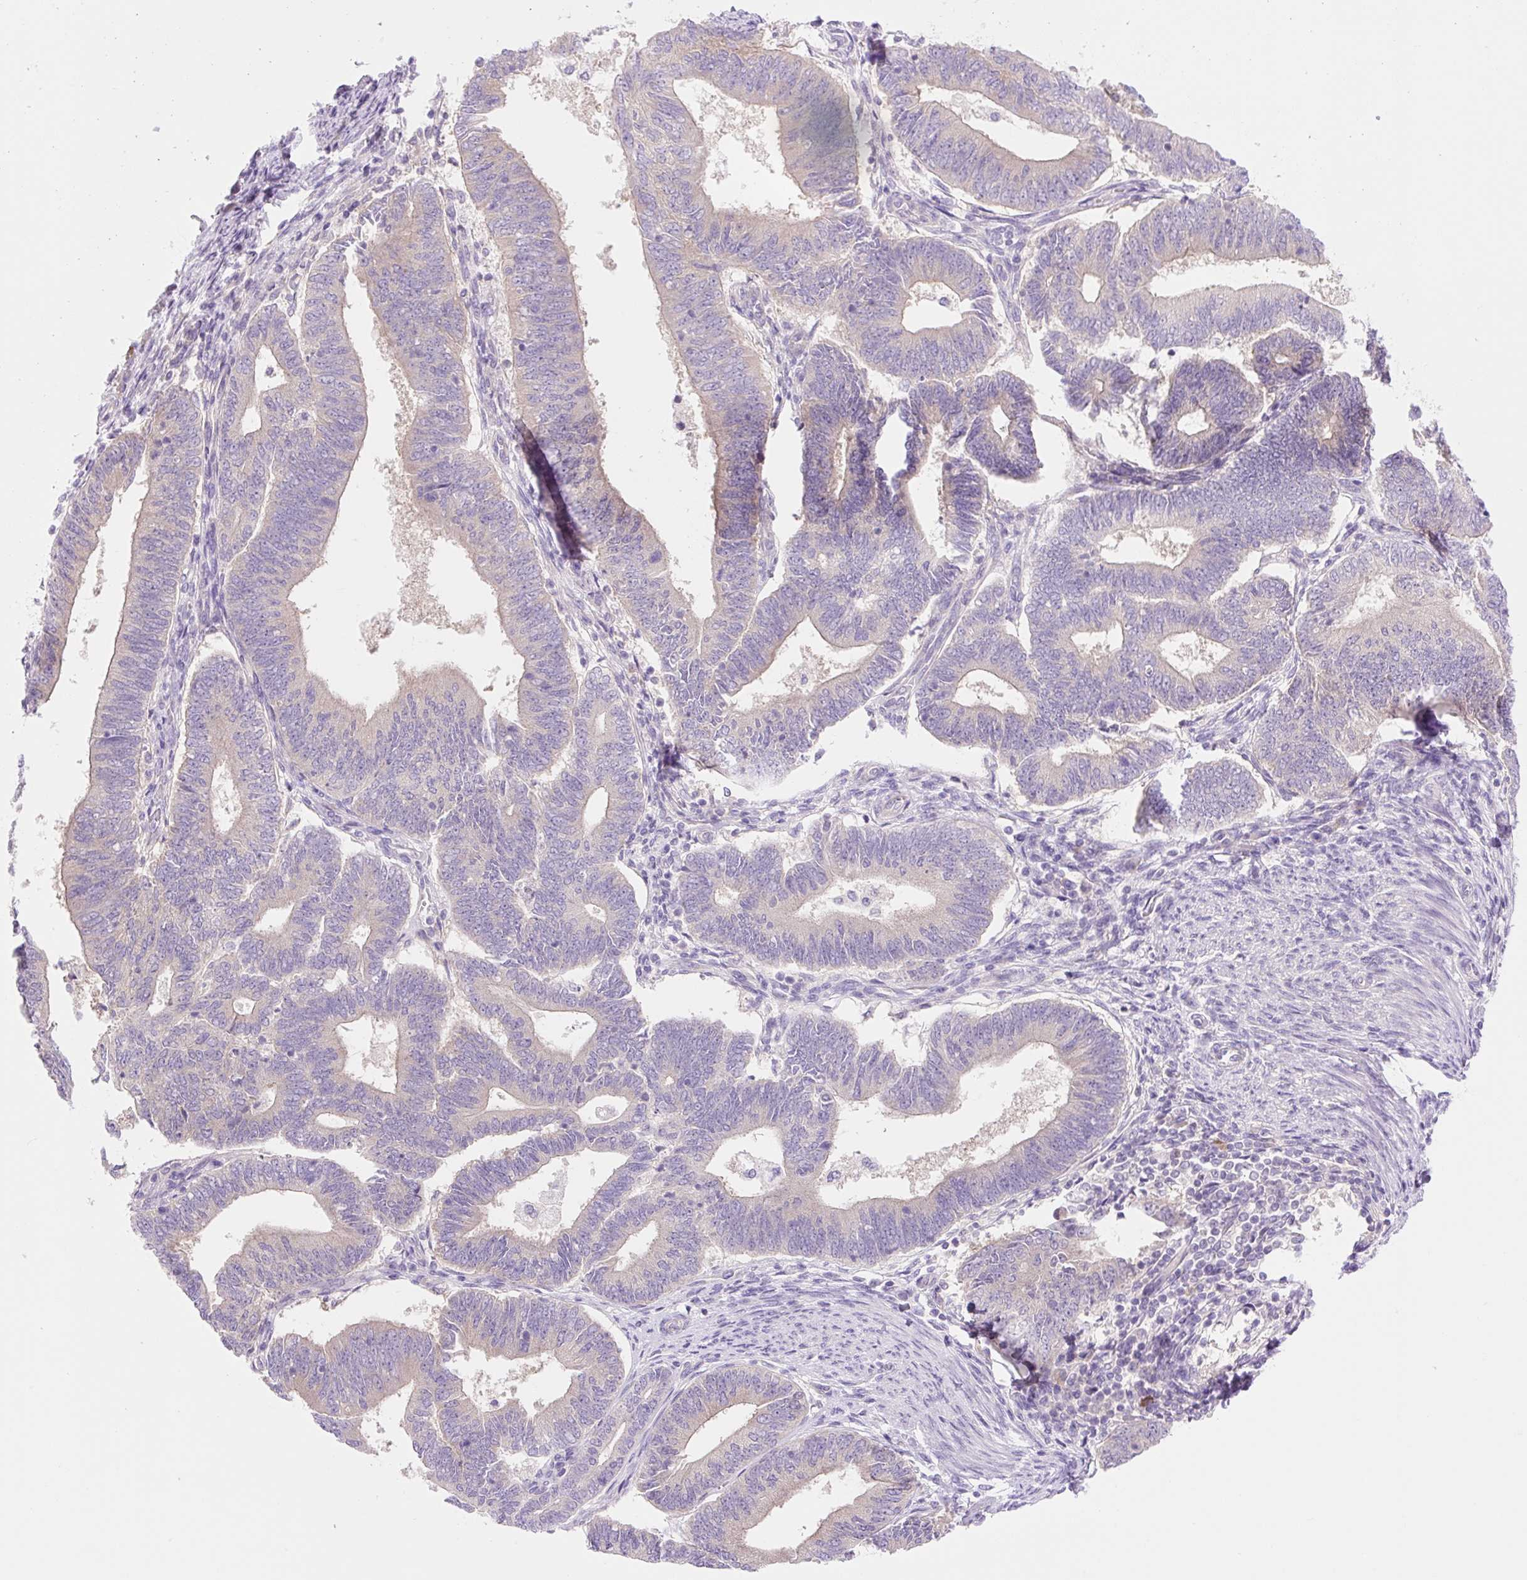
{"staining": {"intensity": "negative", "quantity": "none", "location": "none"}, "tissue": "endometrial cancer", "cell_type": "Tumor cells", "image_type": "cancer", "snomed": [{"axis": "morphology", "description": "Adenocarcinoma, NOS"}, {"axis": "topography", "description": "Endometrium"}], "caption": "An image of adenocarcinoma (endometrial) stained for a protein shows no brown staining in tumor cells.", "gene": "CELF6", "patient": {"sex": "female", "age": 70}}